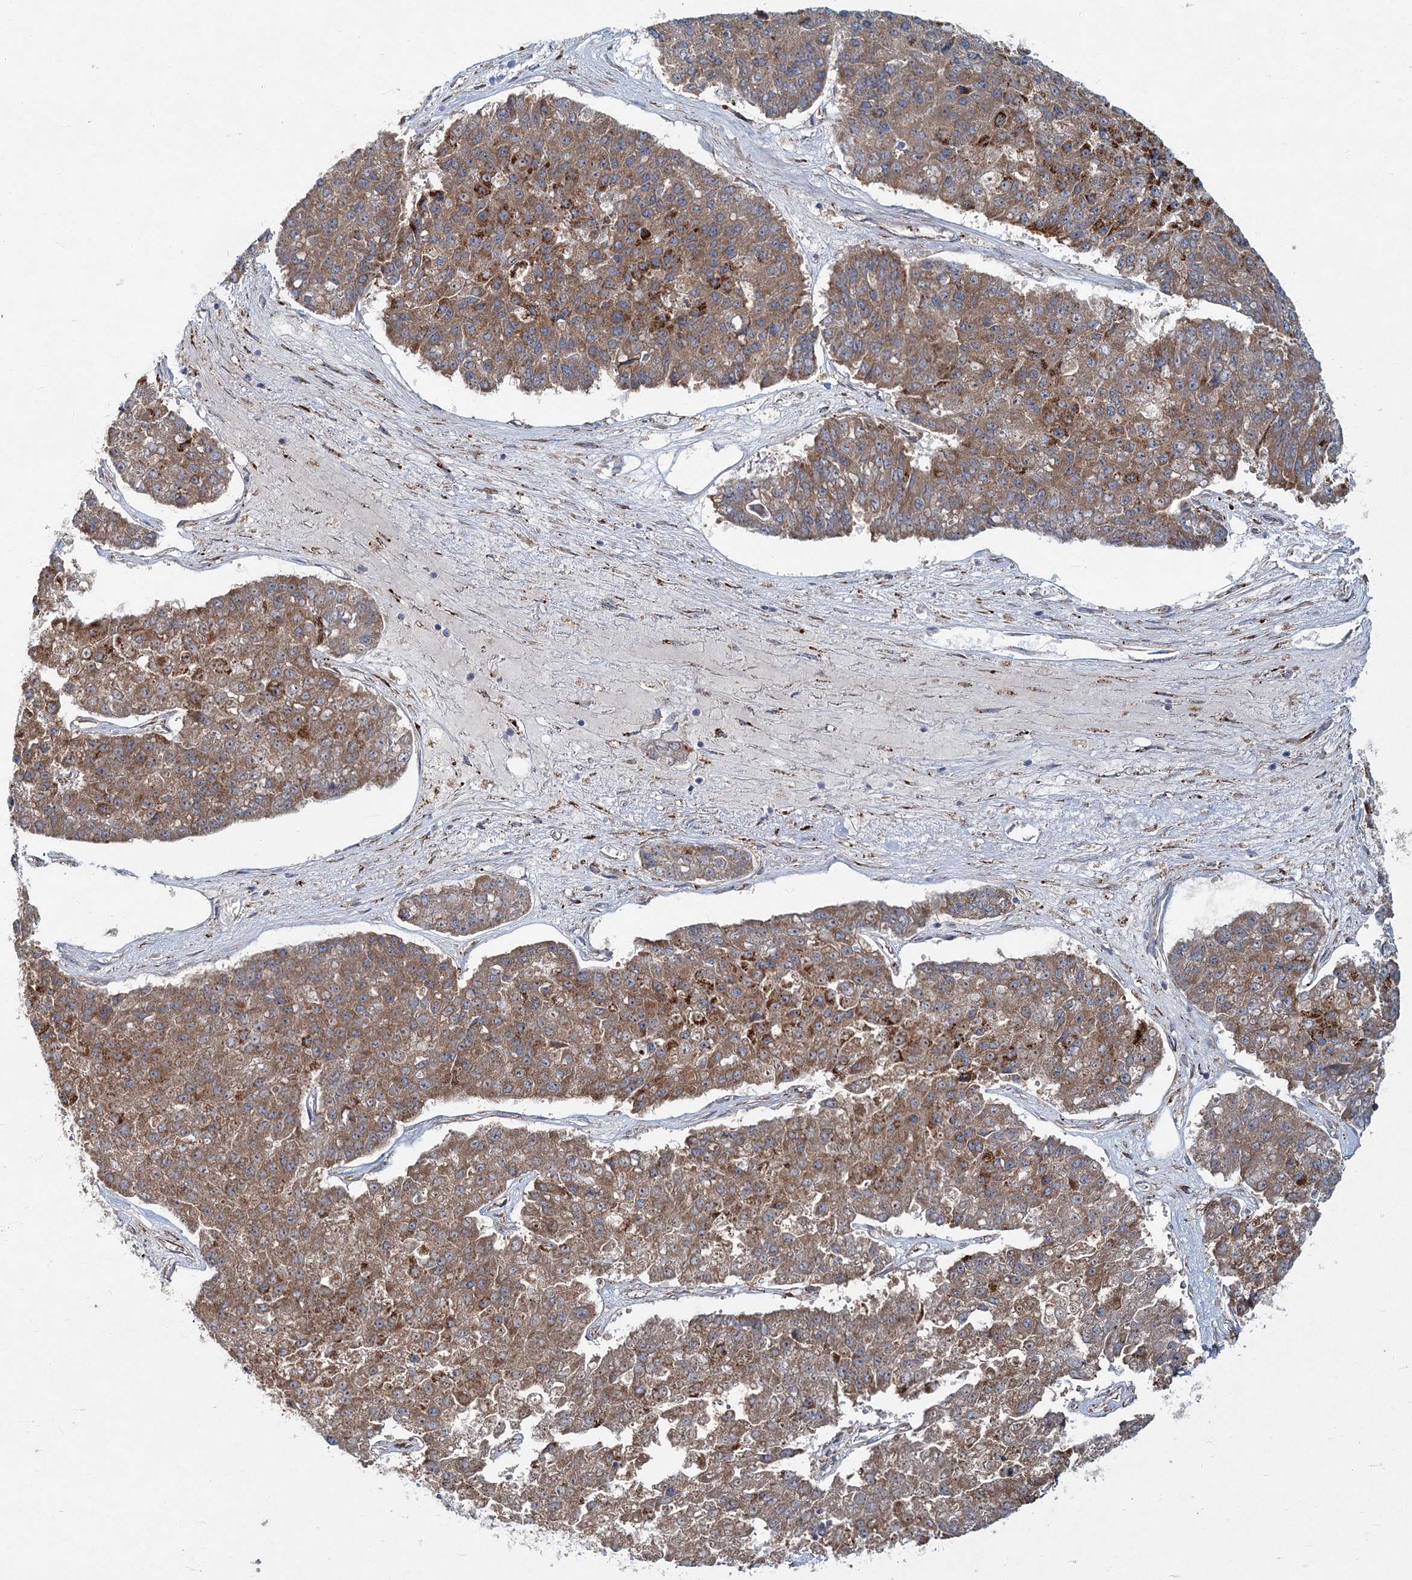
{"staining": {"intensity": "strong", "quantity": ">75%", "location": "cytoplasmic/membranous"}, "tissue": "pancreatic cancer", "cell_type": "Tumor cells", "image_type": "cancer", "snomed": [{"axis": "morphology", "description": "Adenocarcinoma, NOS"}, {"axis": "topography", "description": "Pancreas"}], "caption": "Protein positivity by immunohistochemistry demonstrates strong cytoplasmic/membranous expression in about >75% of tumor cells in pancreatic adenocarcinoma. Nuclei are stained in blue.", "gene": "NBAS", "patient": {"sex": "male", "age": 50}}